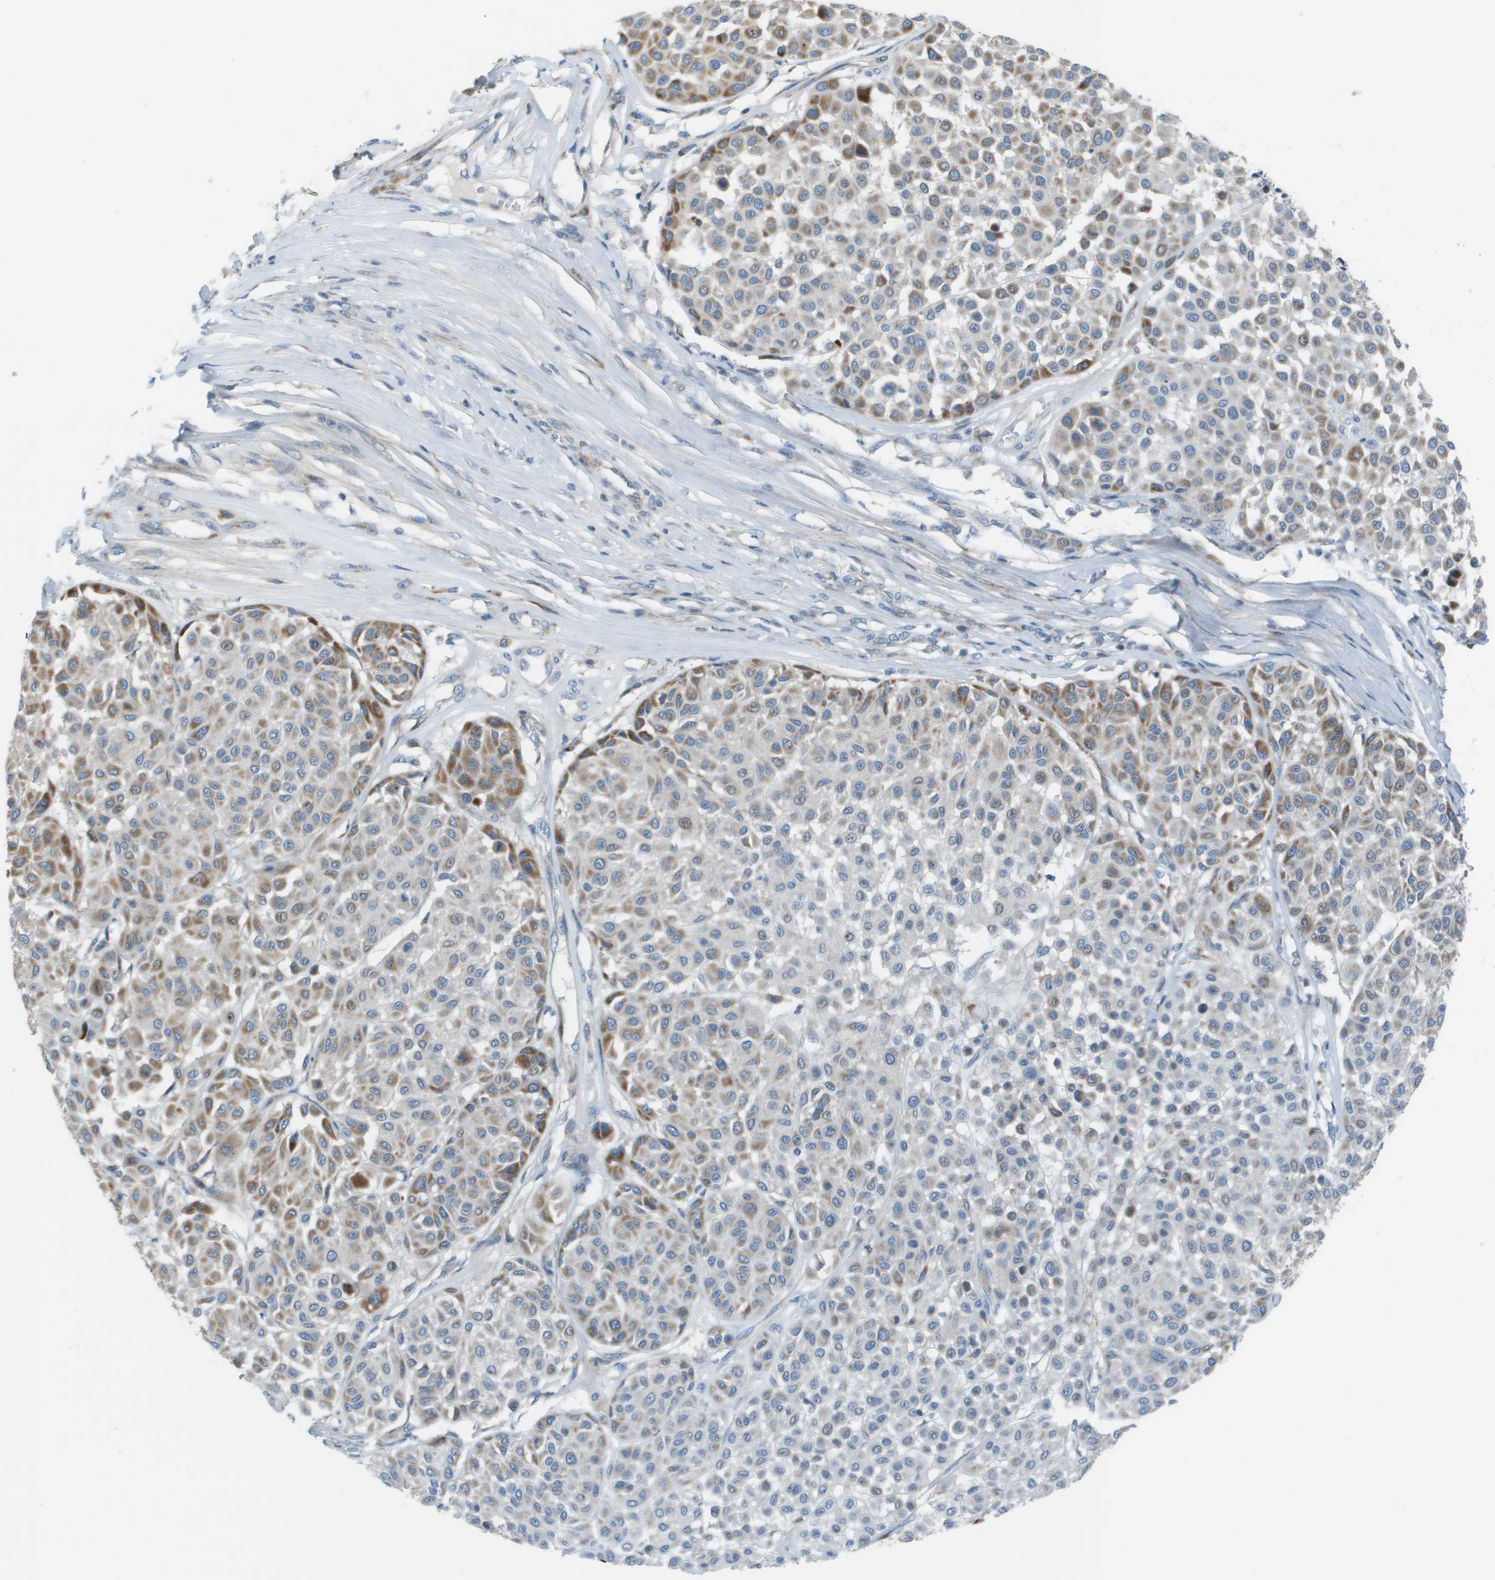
{"staining": {"intensity": "moderate", "quantity": "25%-75%", "location": "cytoplasmic/membranous"}, "tissue": "melanoma", "cell_type": "Tumor cells", "image_type": "cancer", "snomed": [{"axis": "morphology", "description": "Malignant melanoma, Metastatic site"}, {"axis": "topography", "description": "Soft tissue"}], "caption": "The micrograph displays staining of melanoma, revealing moderate cytoplasmic/membranous protein staining (brown color) within tumor cells.", "gene": "GALNT6", "patient": {"sex": "male", "age": 41}}